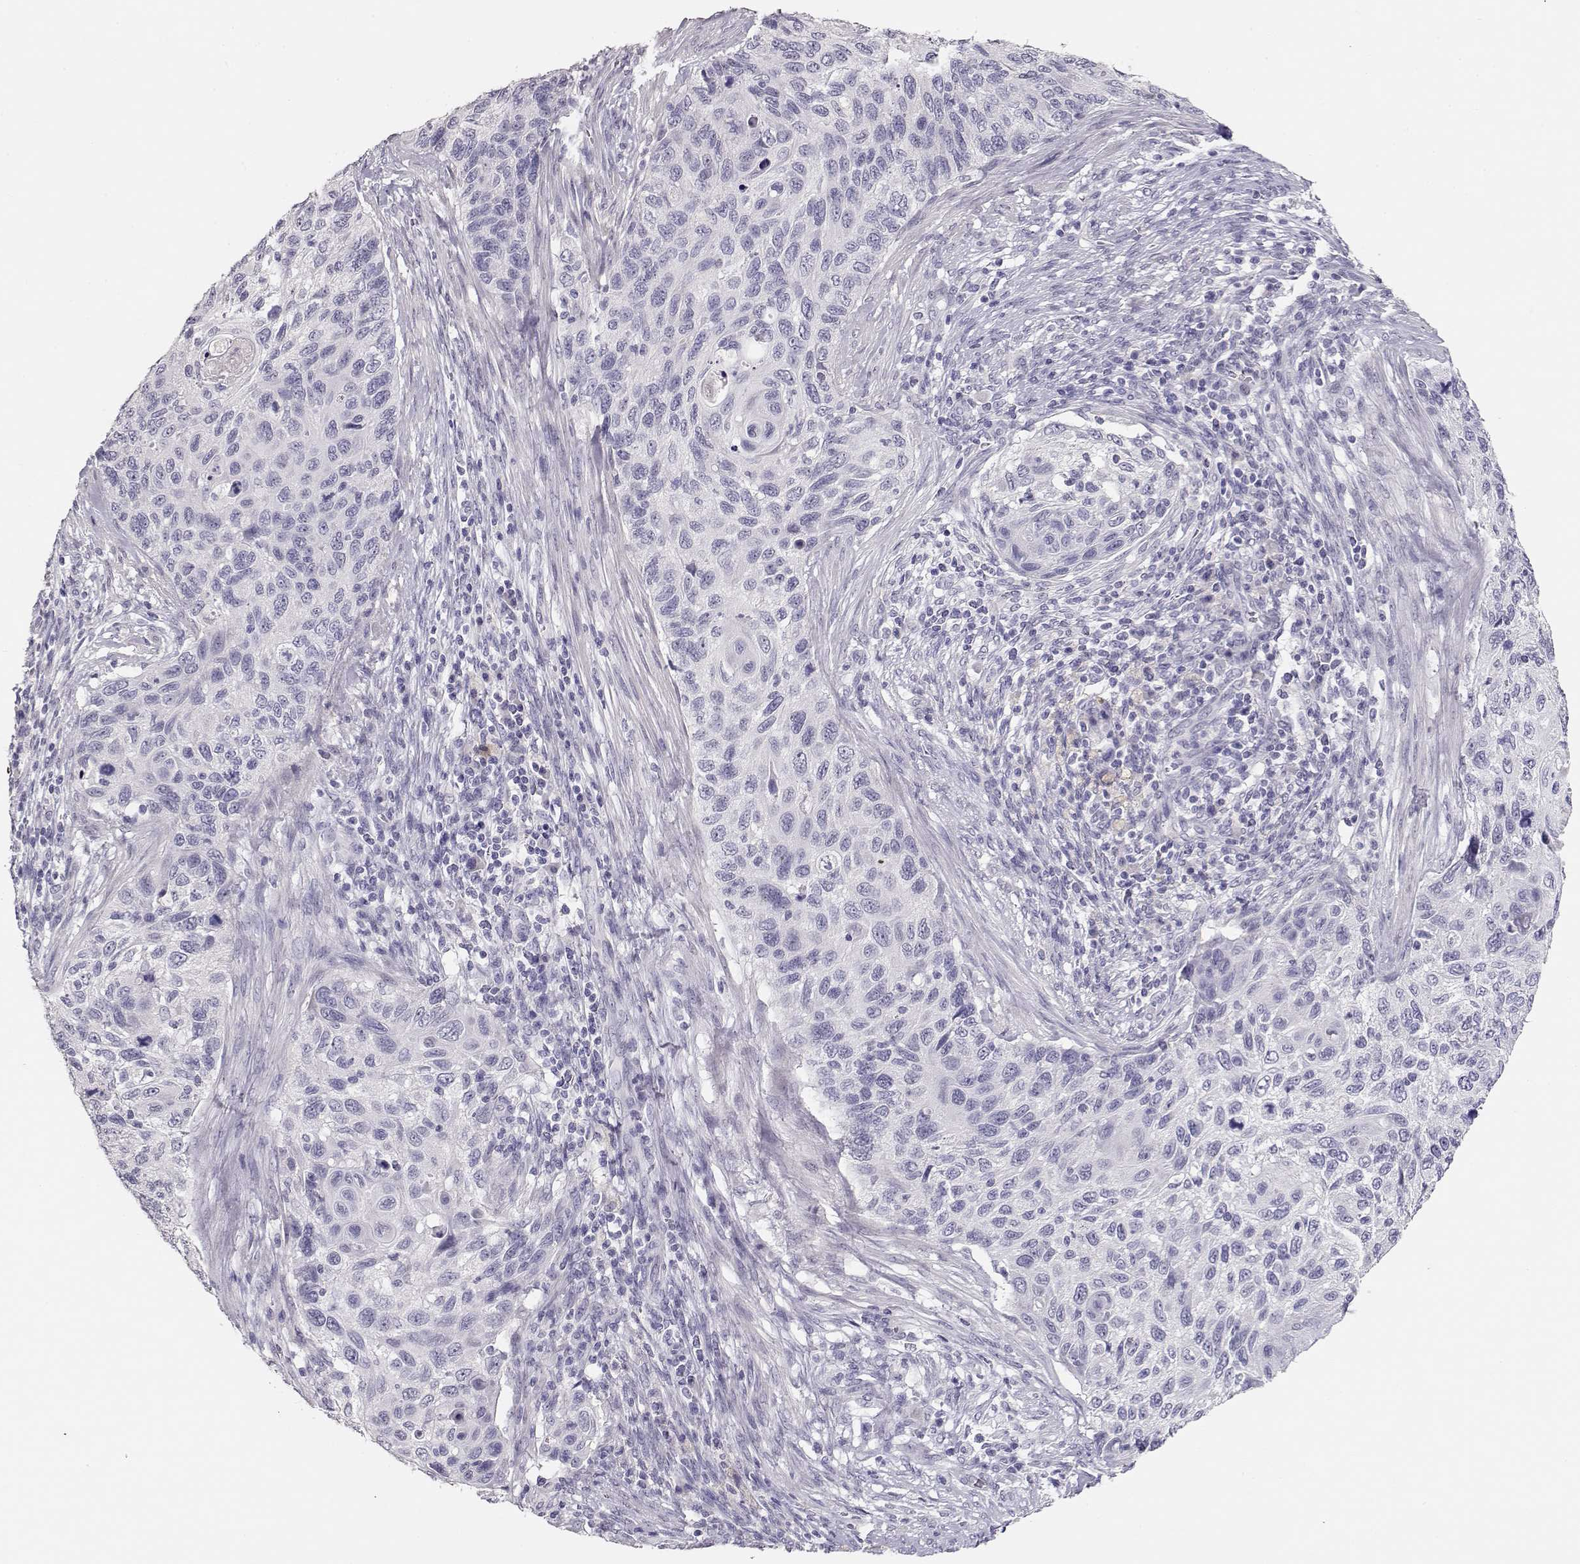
{"staining": {"intensity": "negative", "quantity": "none", "location": "none"}, "tissue": "cervical cancer", "cell_type": "Tumor cells", "image_type": "cancer", "snomed": [{"axis": "morphology", "description": "Squamous cell carcinoma, NOS"}, {"axis": "topography", "description": "Cervix"}], "caption": "Squamous cell carcinoma (cervical) was stained to show a protein in brown. There is no significant positivity in tumor cells.", "gene": "MAGEC1", "patient": {"sex": "female", "age": 70}}